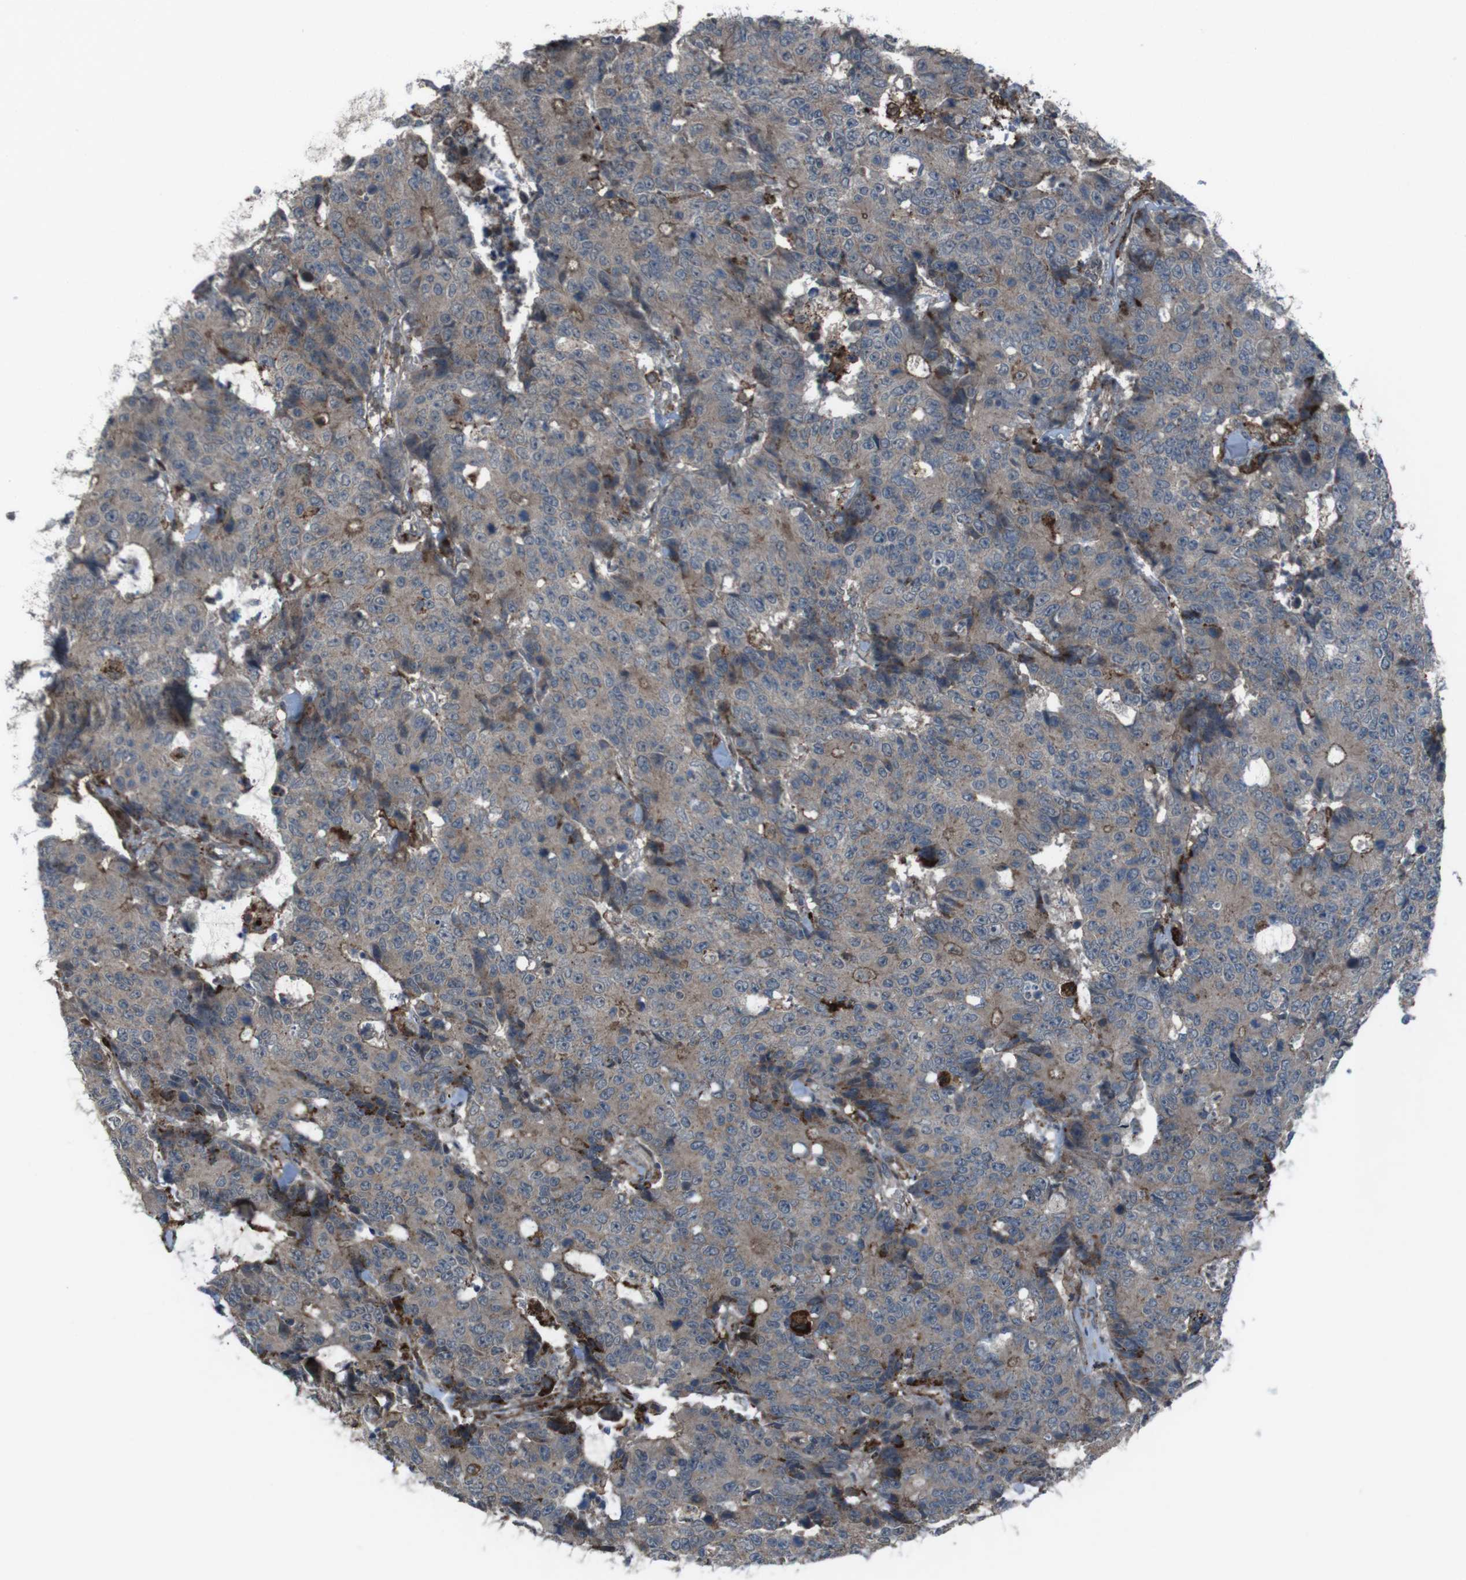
{"staining": {"intensity": "weak", "quantity": ">75%", "location": "cytoplasmic/membranous"}, "tissue": "colorectal cancer", "cell_type": "Tumor cells", "image_type": "cancer", "snomed": [{"axis": "morphology", "description": "Adenocarcinoma, NOS"}, {"axis": "topography", "description": "Colon"}], "caption": "IHC (DAB) staining of adenocarcinoma (colorectal) reveals weak cytoplasmic/membranous protein staining in approximately >75% of tumor cells. The staining is performed using DAB brown chromogen to label protein expression. The nuclei are counter-stained blue using hematoxylin.", "gene": "GDF10", "patient": {"sex": "female", "age": 86}}